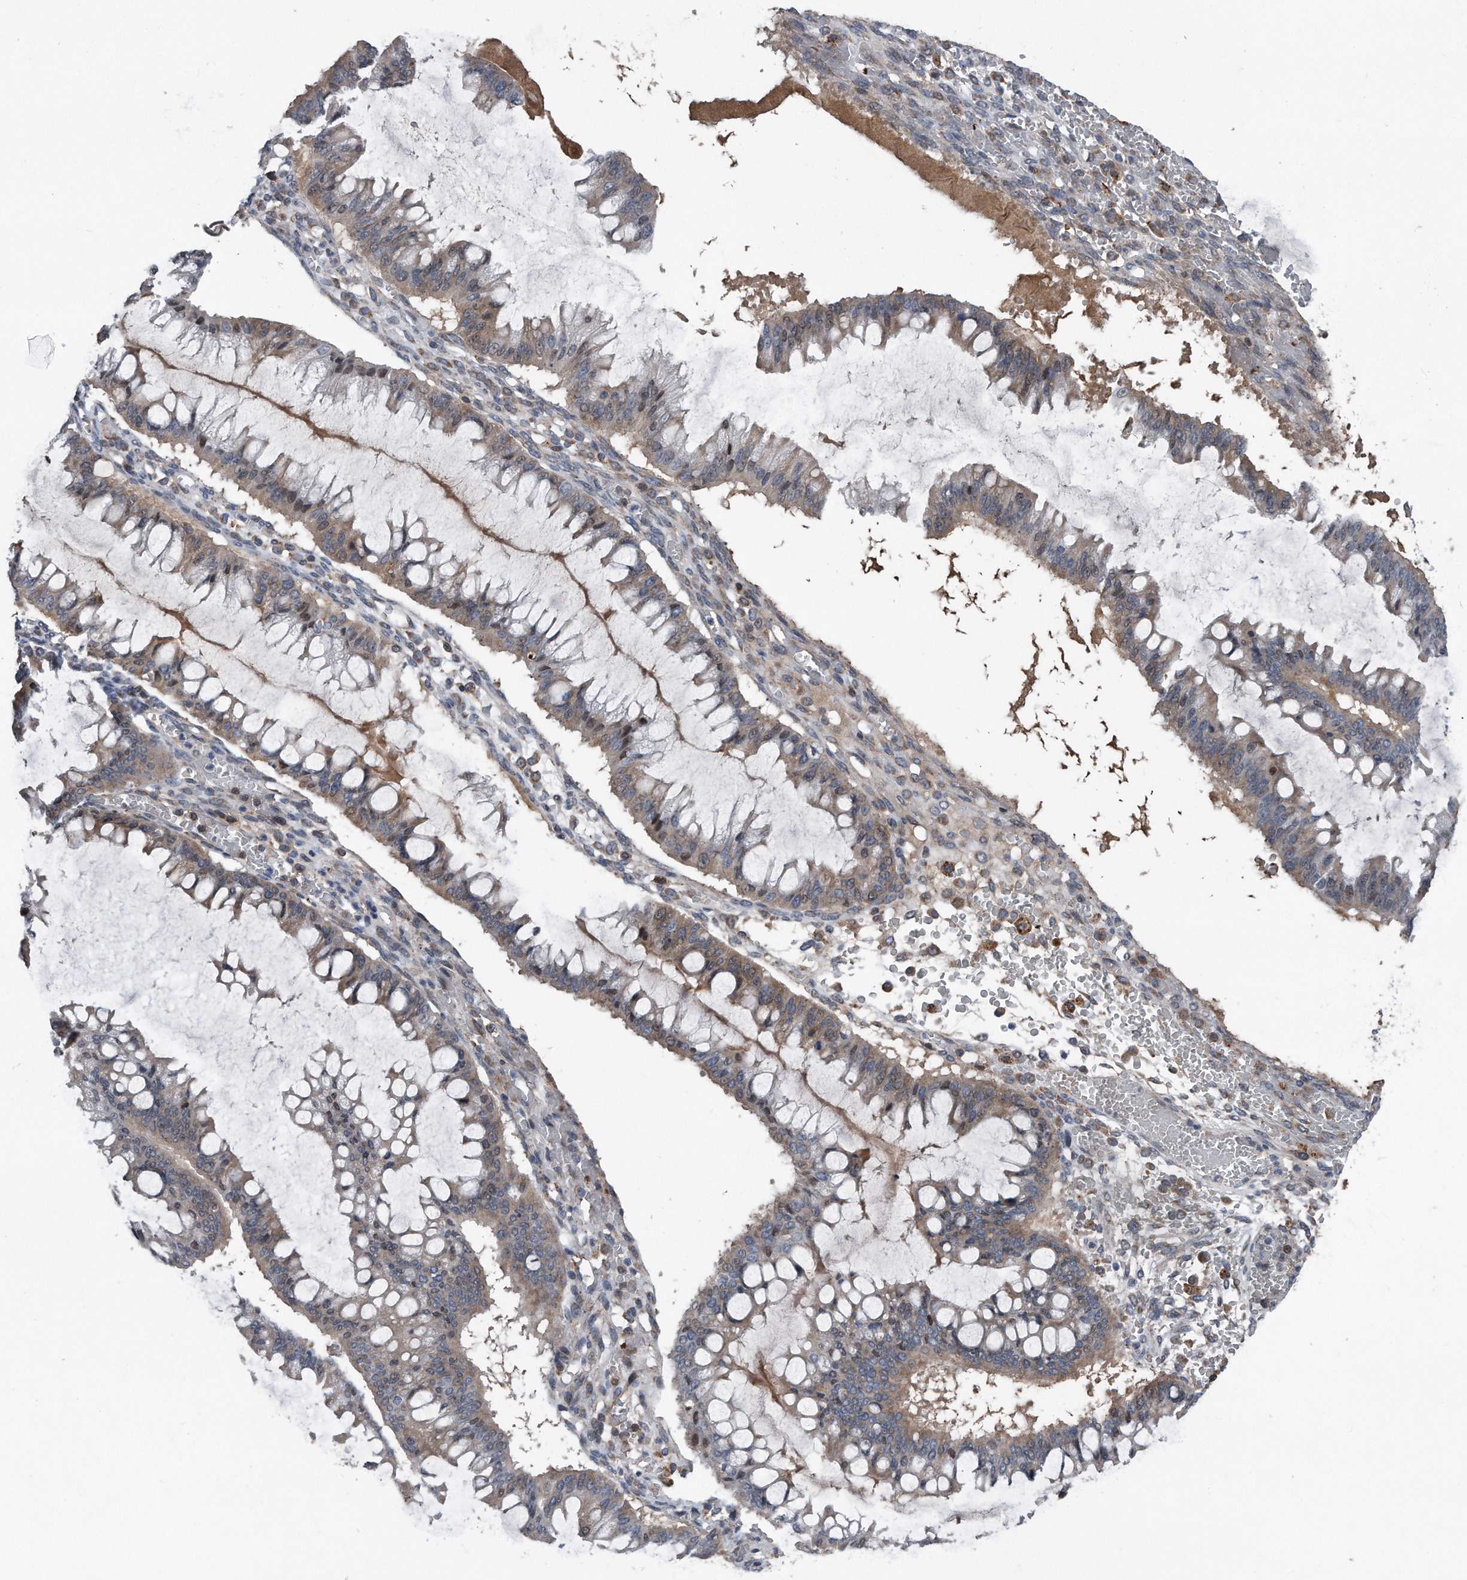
{"staining": {"intensity": "weak", "quantity": ">75%", "location": "cytoplasmic/membranous"}, "tissue": "ovarian cancer", "cell_type": "Tumor cells", "image_type": "cancer", "snomed": [{"axis": "morphology", "description": "Cystadenocarcinoma, mucinous, NOS"}, {"axis": "topography", "description": "Ovary"}], "caption": "A brown stain shows weak cytoplasmic/membranous expression of a protein in ovarian mucinous cystadenocarcinoma tumor cells. (IHC, brightfield microscopy, high magnification).", "gene": "DST", "patient": {"sex": "female", "age": 73}}